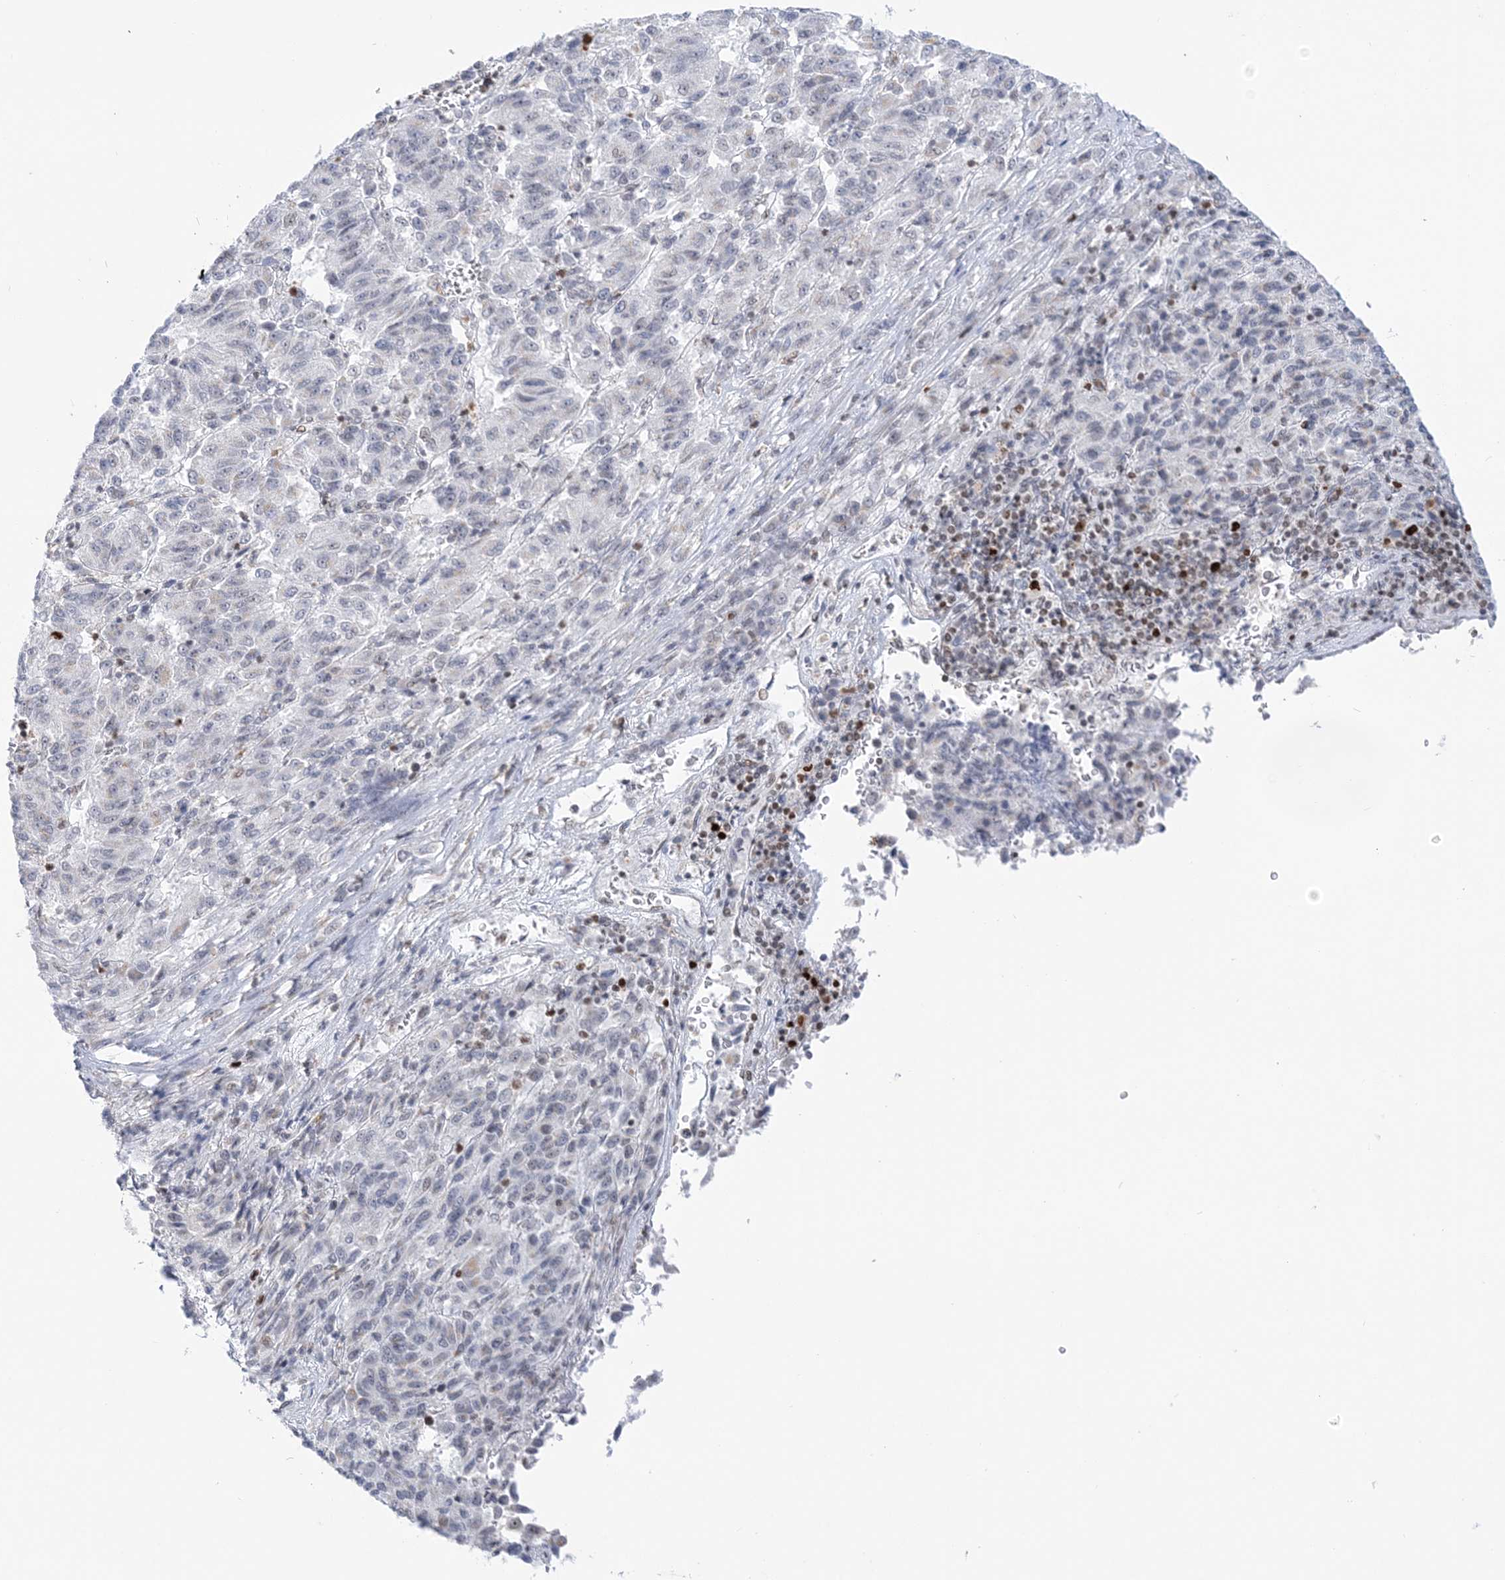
{"staining": {"intensity": "negative", "quantity": "none", "location": "none"}, "tissue": "melanoma", "cell_type": "Tumor cells", "image_type": "cancer", "snomed": [{"axis": "morphology", "description": "Malignant melanoma, Metastatic site"}, {"axis": "topography", "description": "Lung"}], "caption": "A photomicrograph of malignant melanoma (metastatic site) stained for a protein reveals no brown staining in tumor cells.", "gene": "DDX21", "patient": {"sex": "male", "age": 64}}